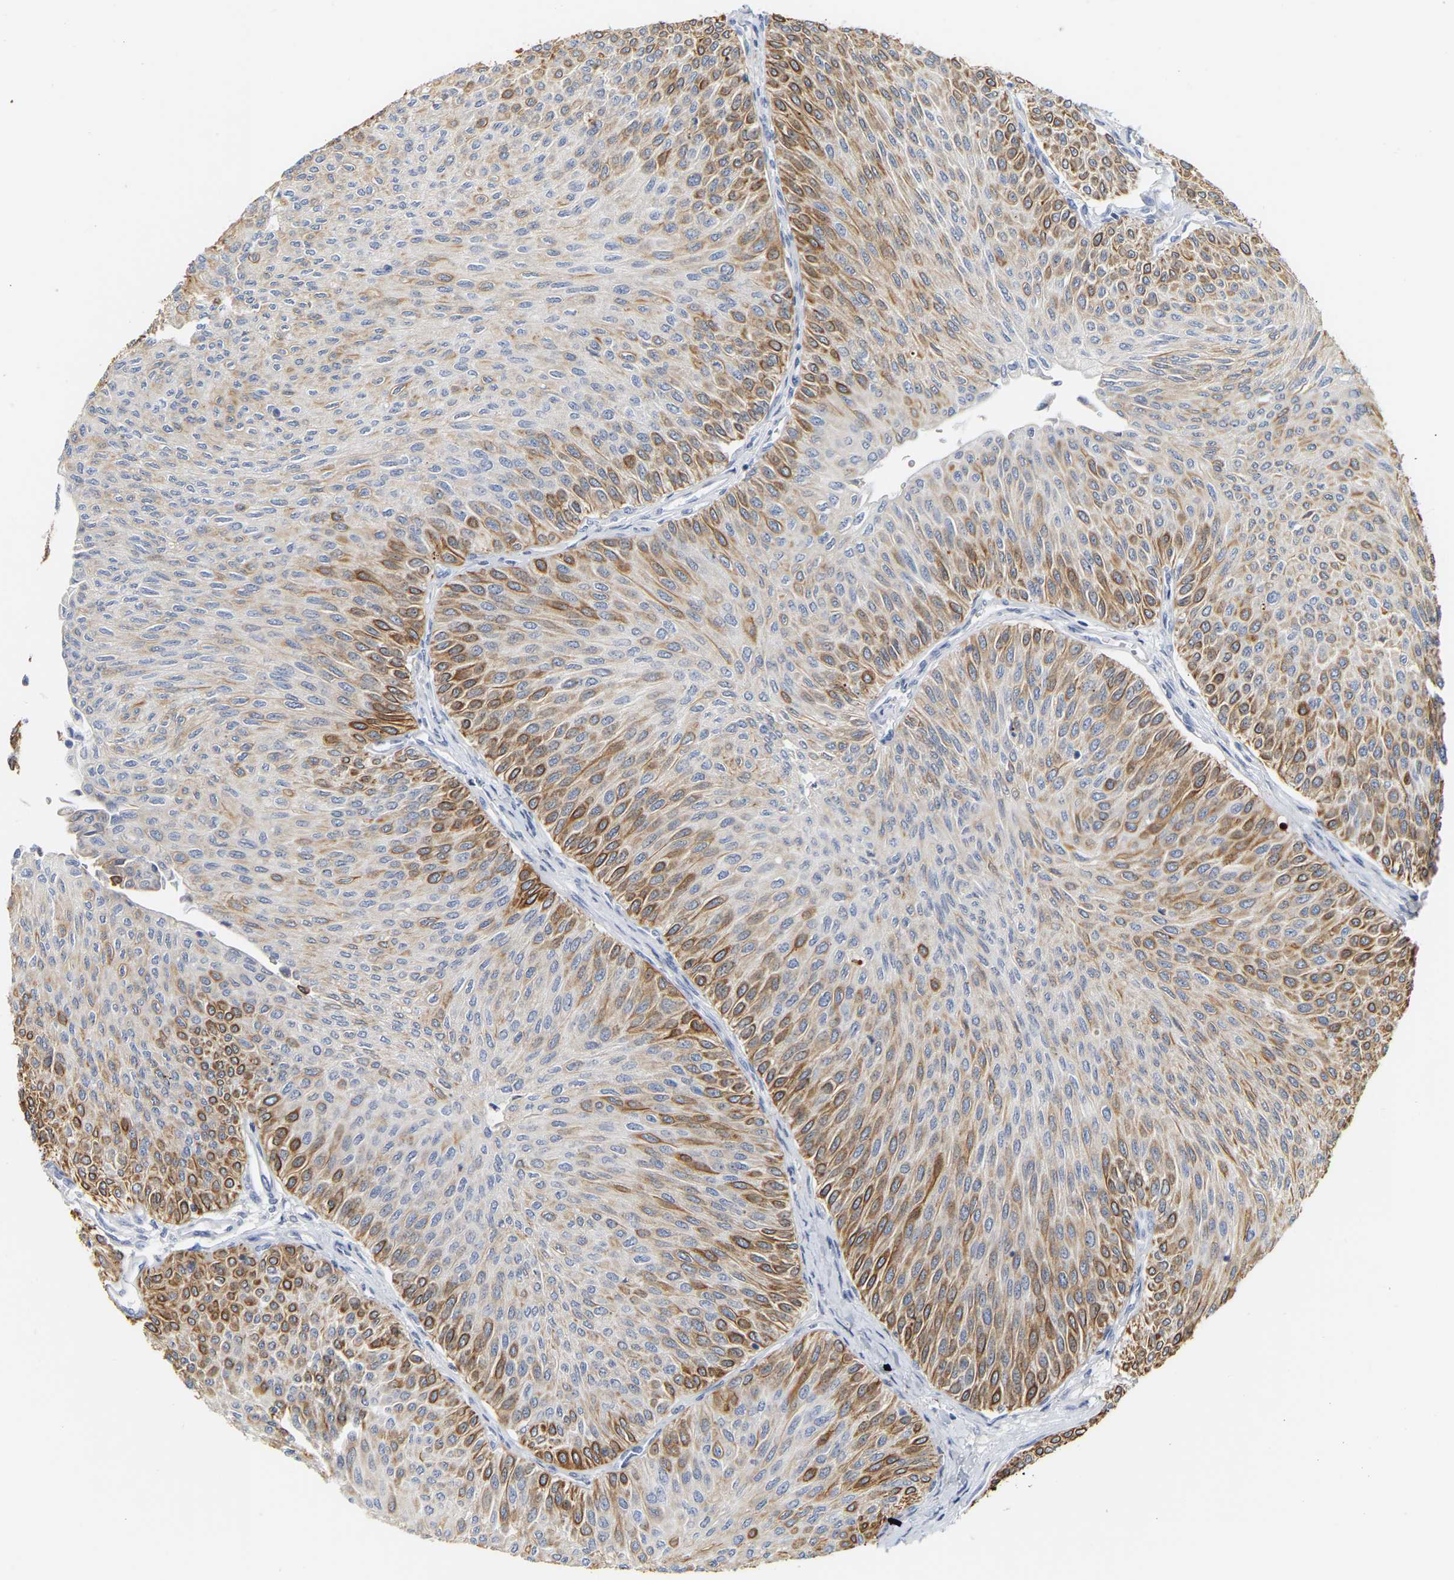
{"staining": {"intensity": "moderate", "quantity": "25%-75%", "location": "cytoplasmic/membranous"}, "tissue": "urothelial cancer", "cell_type": "Tumor cells", "image_type": "cancer", "snomed": [{"axis": "morphology", "description": "Urothelial carcinoma, Low grade"}, {"axis": "topography", "description": "Urinary bladder"}], "caption": "IHC photomicrograph of neoplastic tissue: urothelial cancer stained using immunohistochemistry displays medium levels of moderate protein expression localized specifically in the cytoplasmic/membranous of tumor cells, appearing as a cytoplasmic/membranous brown color.", "gene": "KRT76", "patient": {"sex": "male", "age": 78}}